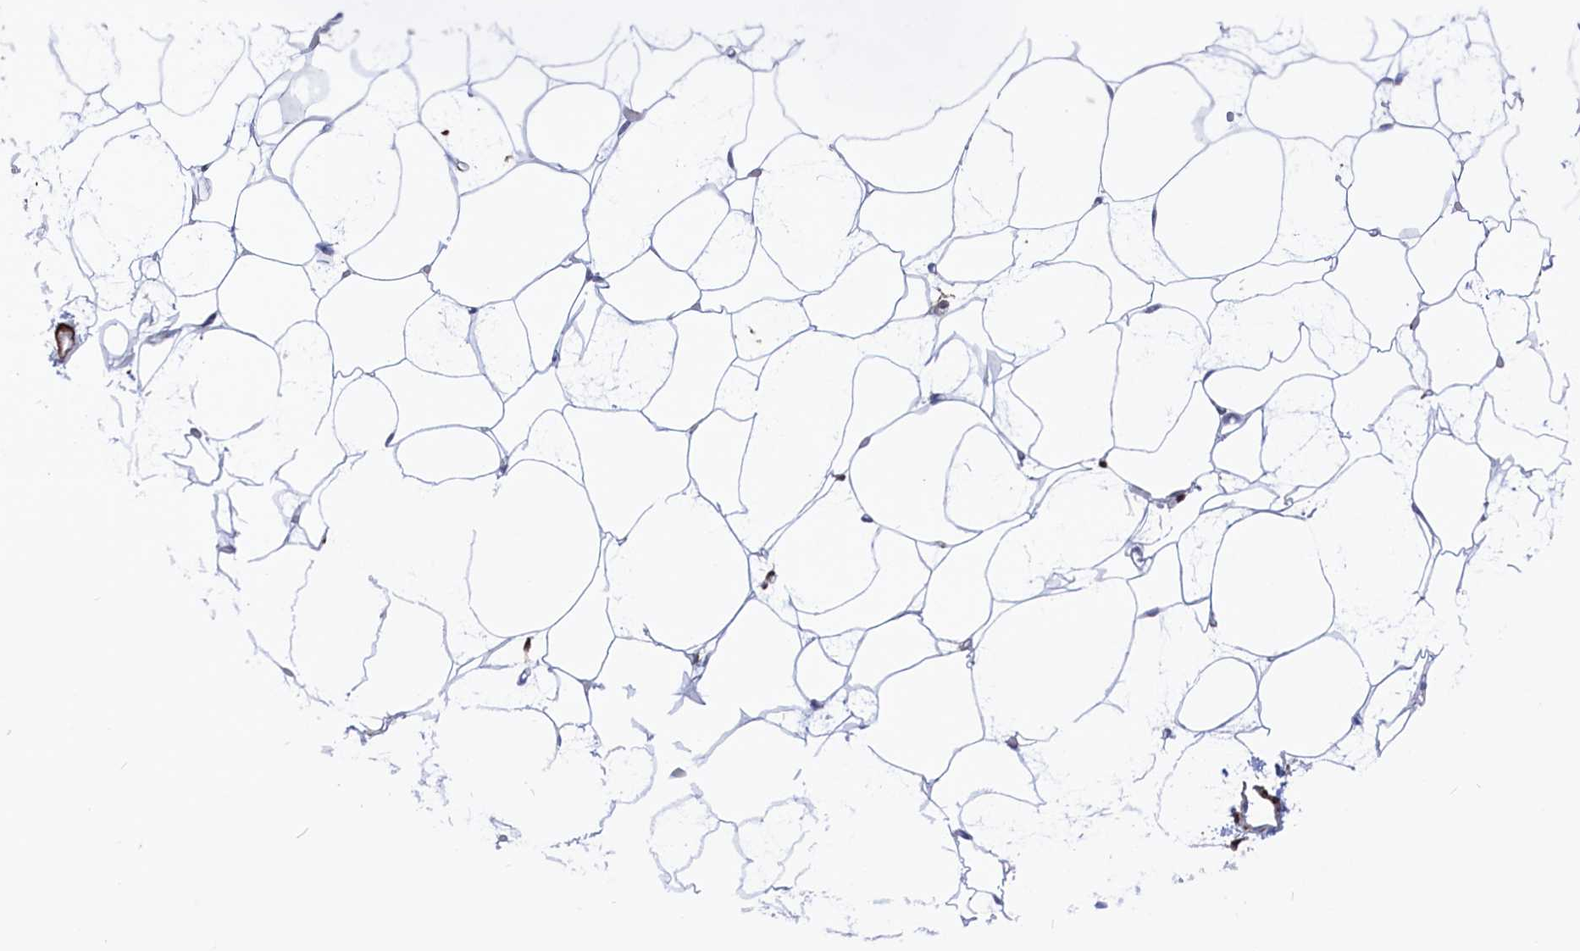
{"staining": {"intensity": "moderate", "quantity": "25%-75%", "location": "nuclear"}, "tissue": "adipose tissue", "cell_type": "Adipocytes", "image_type": "normal", "snomed": [{"axis": "morphology", "description": "Normal tissue, NOS"}, {"axis": "topography", "description": "Breast"}], "caption": "Immunohistochemistry of unremarkable human adipose tissue reveals medium levels of moderate nuclear positivity in about 25%-75% of adipocytes.", "gene": "CRIP1", "patient": {"sex": "female", "age": 23}}